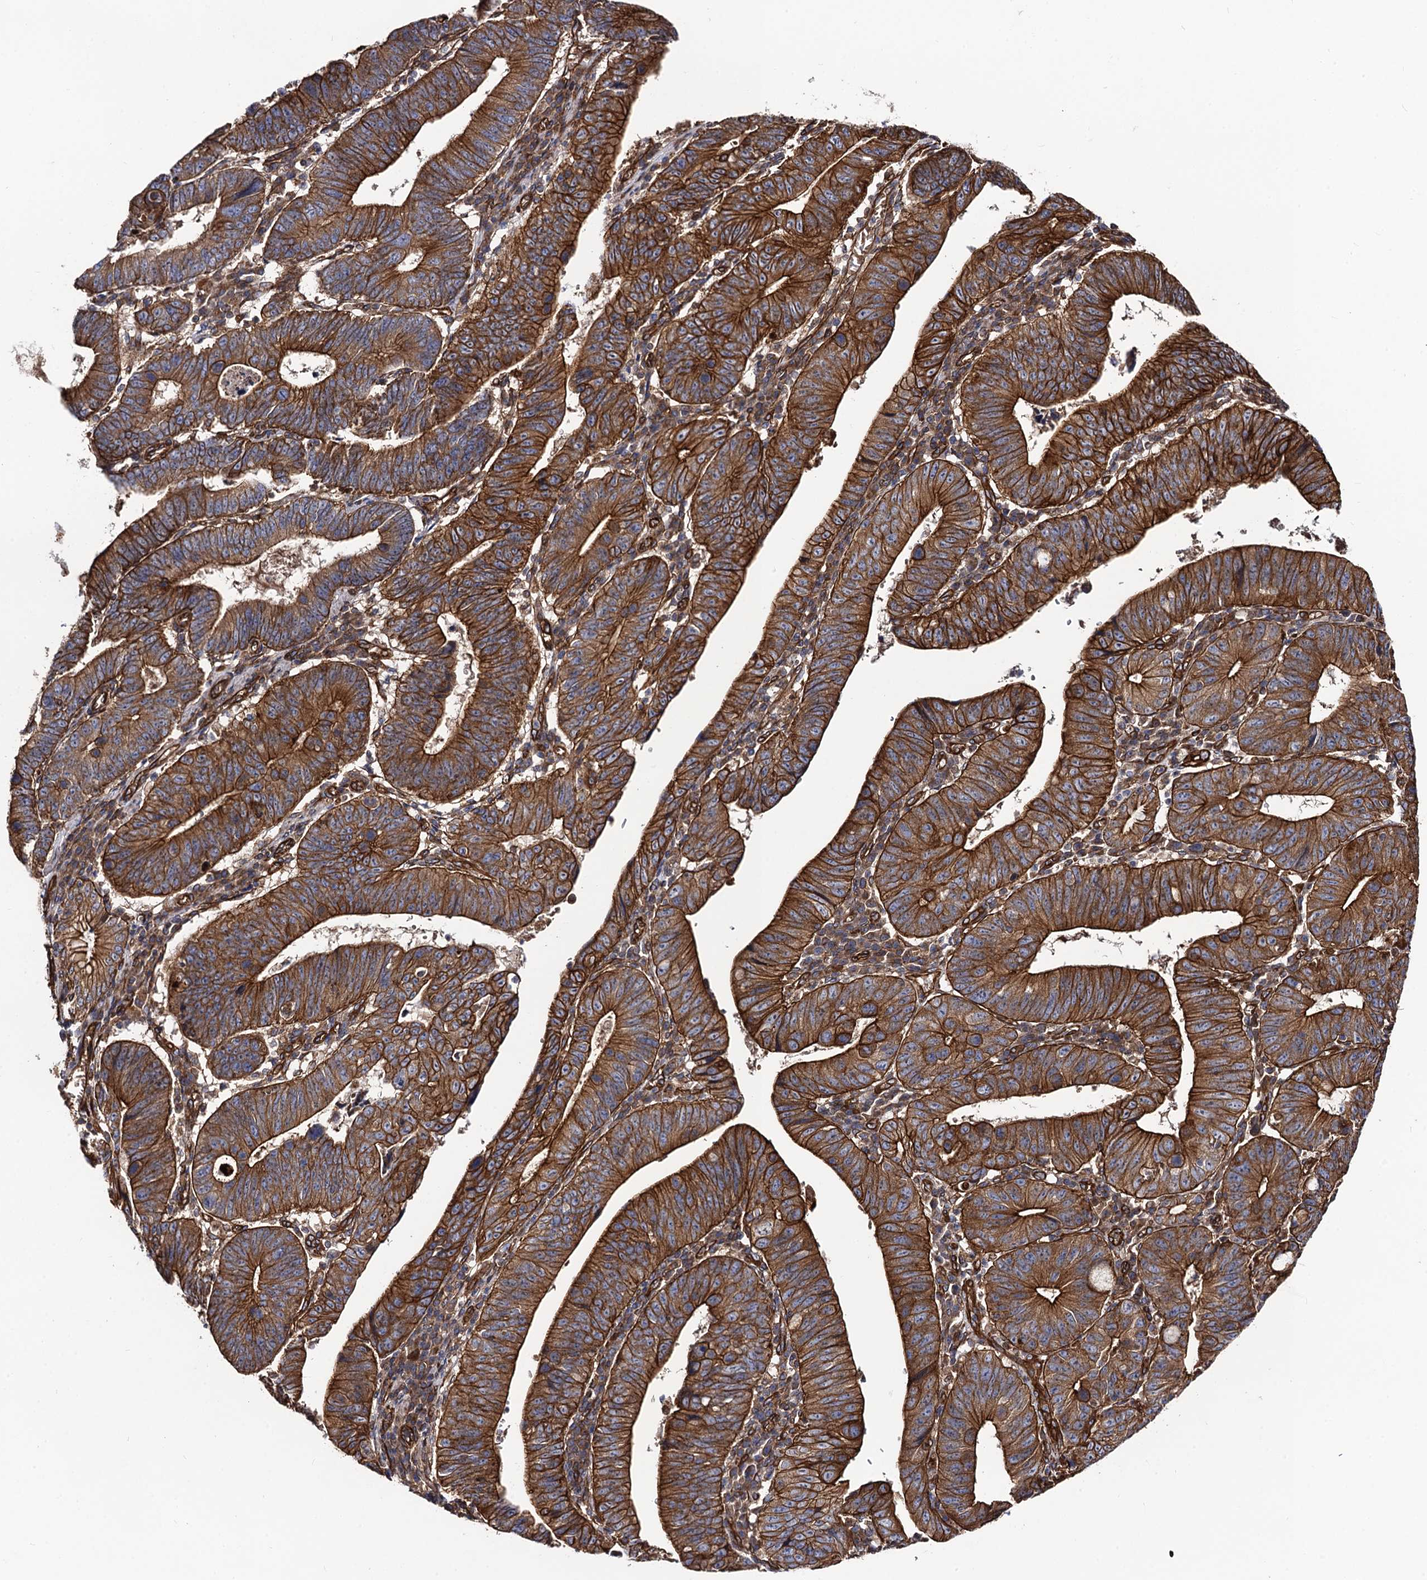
{"staining": {"intensity": "strong", "quantity": ">75%", "location": "cytoplasmic/membranous"}, "tissue": "stomach cancer", "cell_type": "Tumor cells", "image_type": "cancer", "snomed": [{"axis": "morphology", "description": "Adenocarcinoma, NOS"}, {"axis": "topography", "description": "Stomach"}], "caption": "Adenocarcinoma (stomach) stained with a protein marker reveals strong staining in tumor cells.", "gene": "CIP2A", "patient": {"sex": "male", "age": 59}}